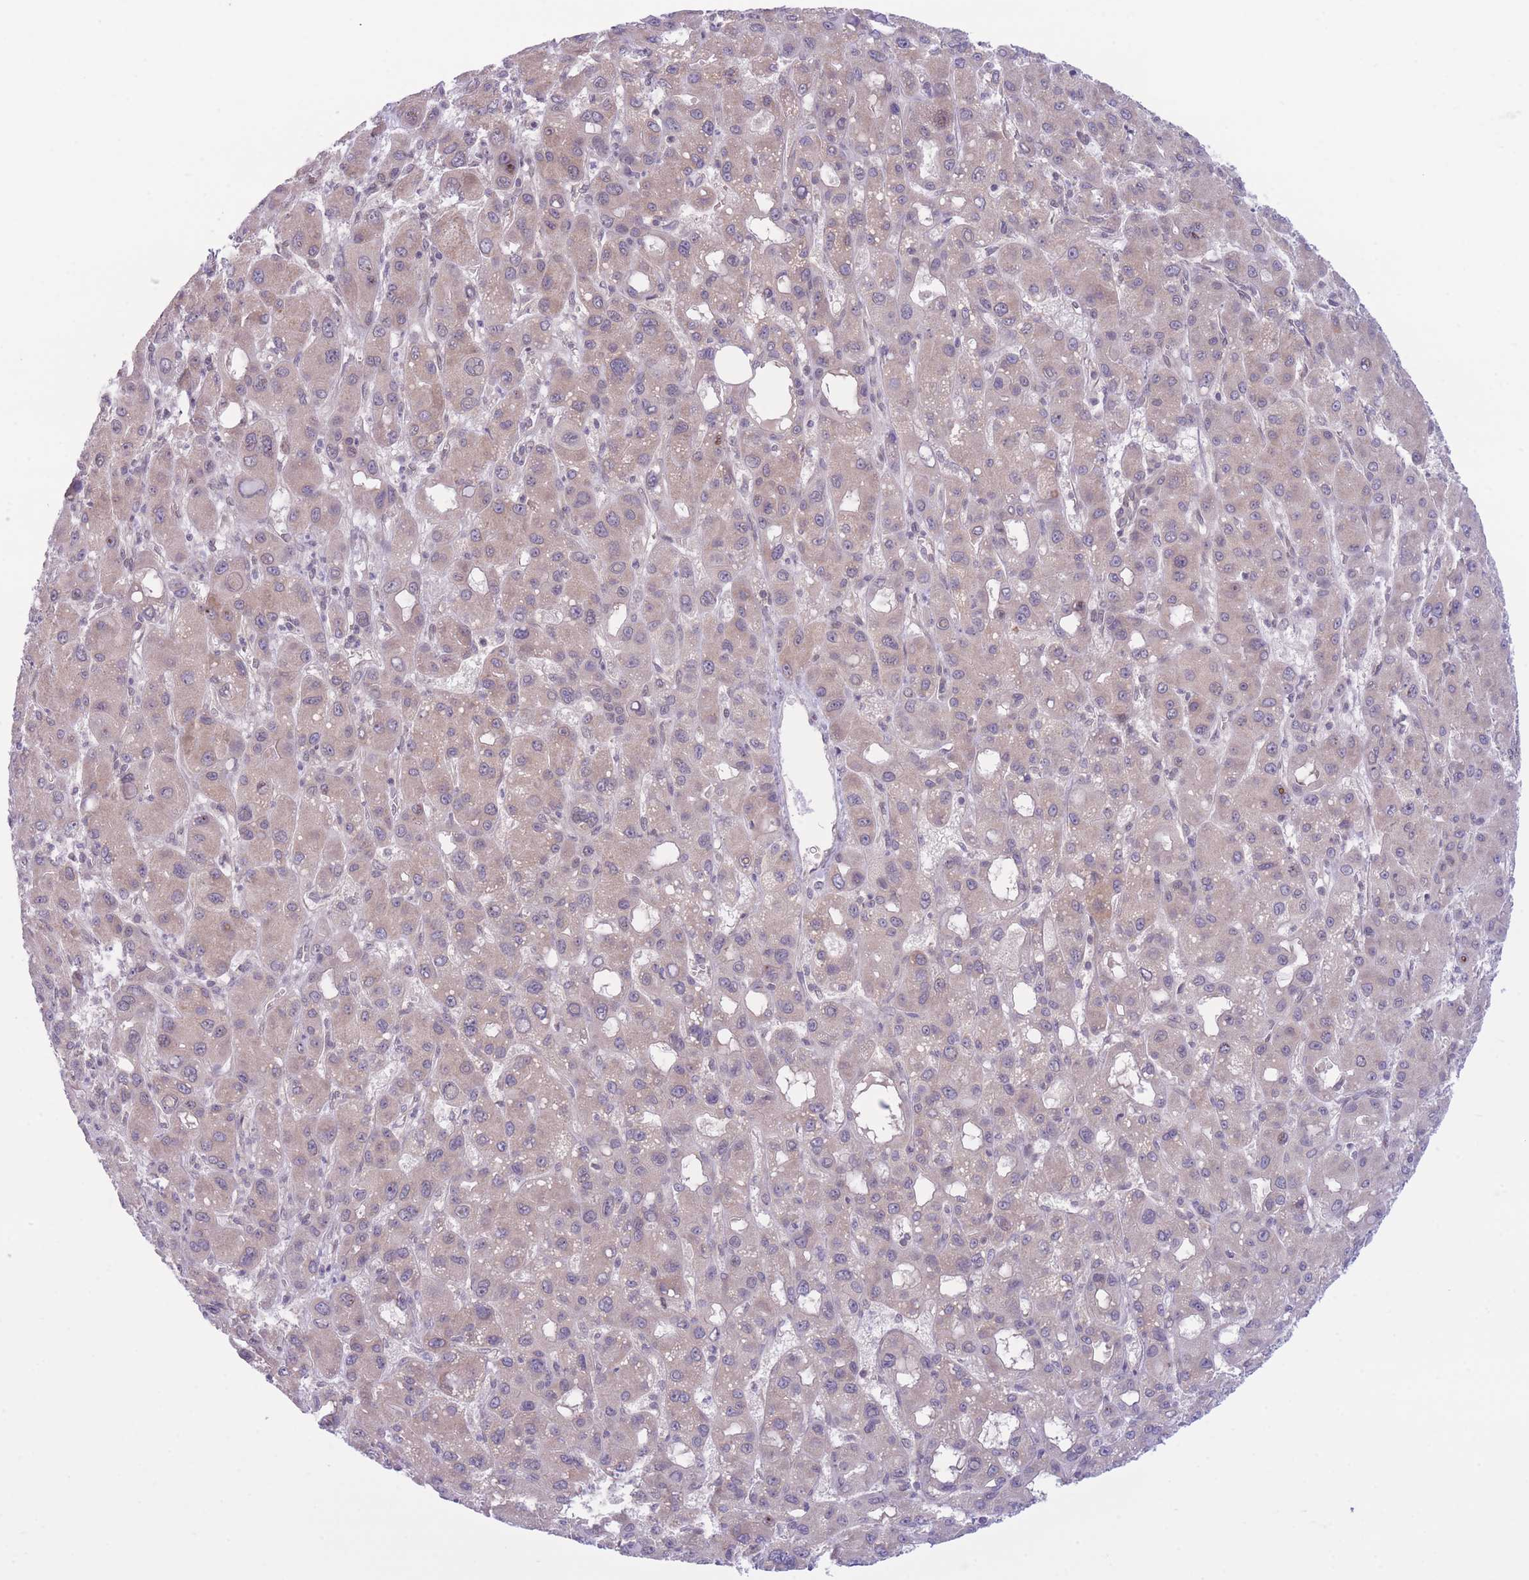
{"staining": {"intensity": "moderate", "quantity": "25%-75%", "location": "cytoplasmic/membranous"}, "tissue": "liver cancer", "cell_type": "Tumor cells", "image_type": "cancer", "snomed": [{"axis": "morphology", "description": "Carcinoma, Hepatocellular, NOS"}, {"axis": "topography", "description": "Liver"}], "caption": "Liver cancer (hepatocellular carcinoma) tissue displays moderate cytoplasmic/membranous expression in approximately 25%-75% of tumor cells", "gene": "CDC25B", "patient": {"sex": "male", "age": 55}}